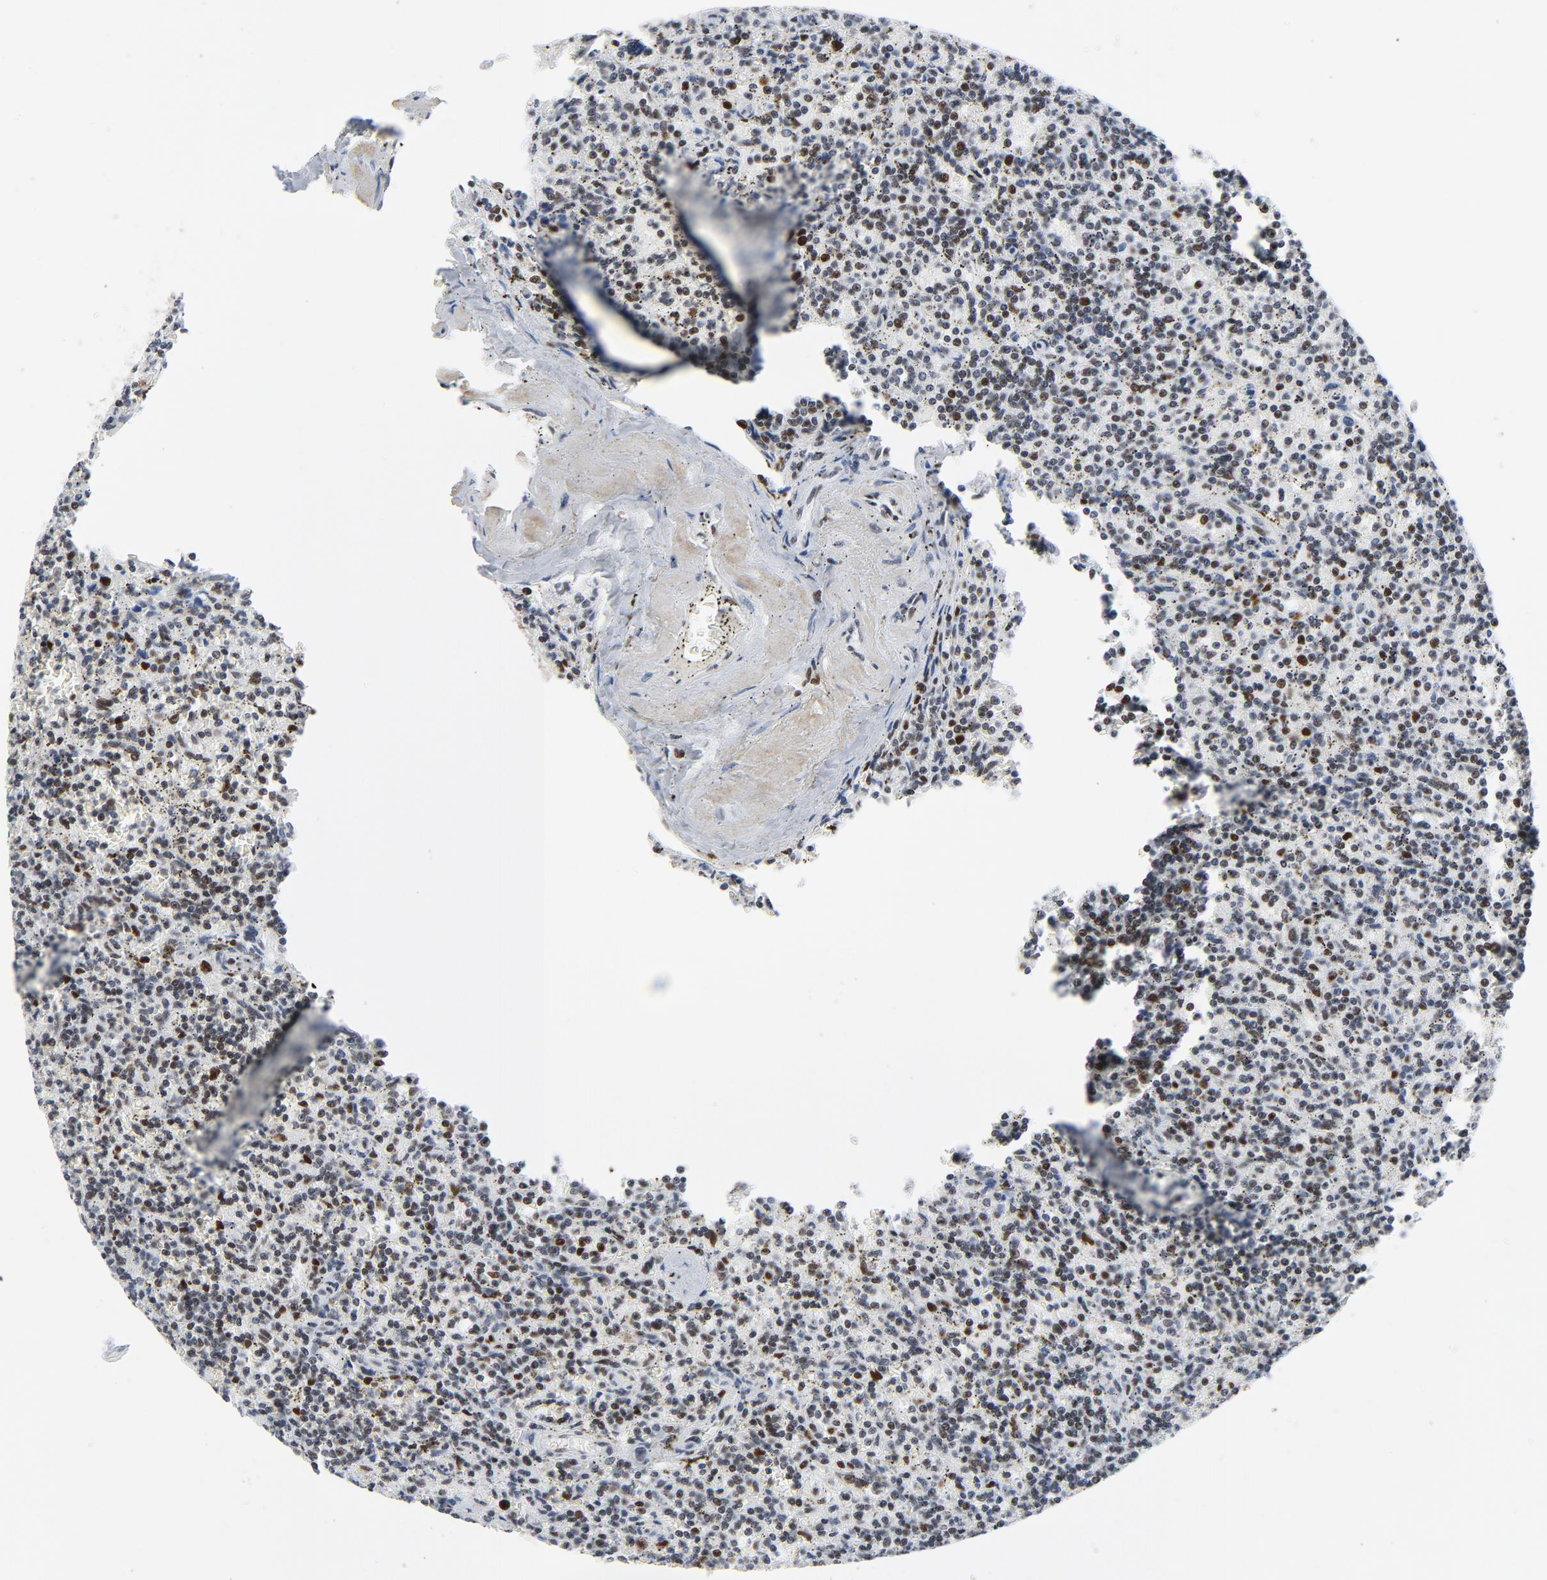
{"staining": {"intensity": "moderate", "quantity": "<25%", "location": "nuclear"}, "tissue": "lymphoma", "cell_type": "Tumor cells", "image_type": "cancer", "snomed": [{"axis": "morphology", "description": "Malignant lymphoma, non-Hodgkin's type, Low grade"}, {"axis": "topography", "description": "Spleen"}], "caption": "Moderate nuclear protein staining is appreciated in about <25% of tumor cells in lymphoma.", "gene": "POLD1", "patient": {"sex": "male", "age": 73}}